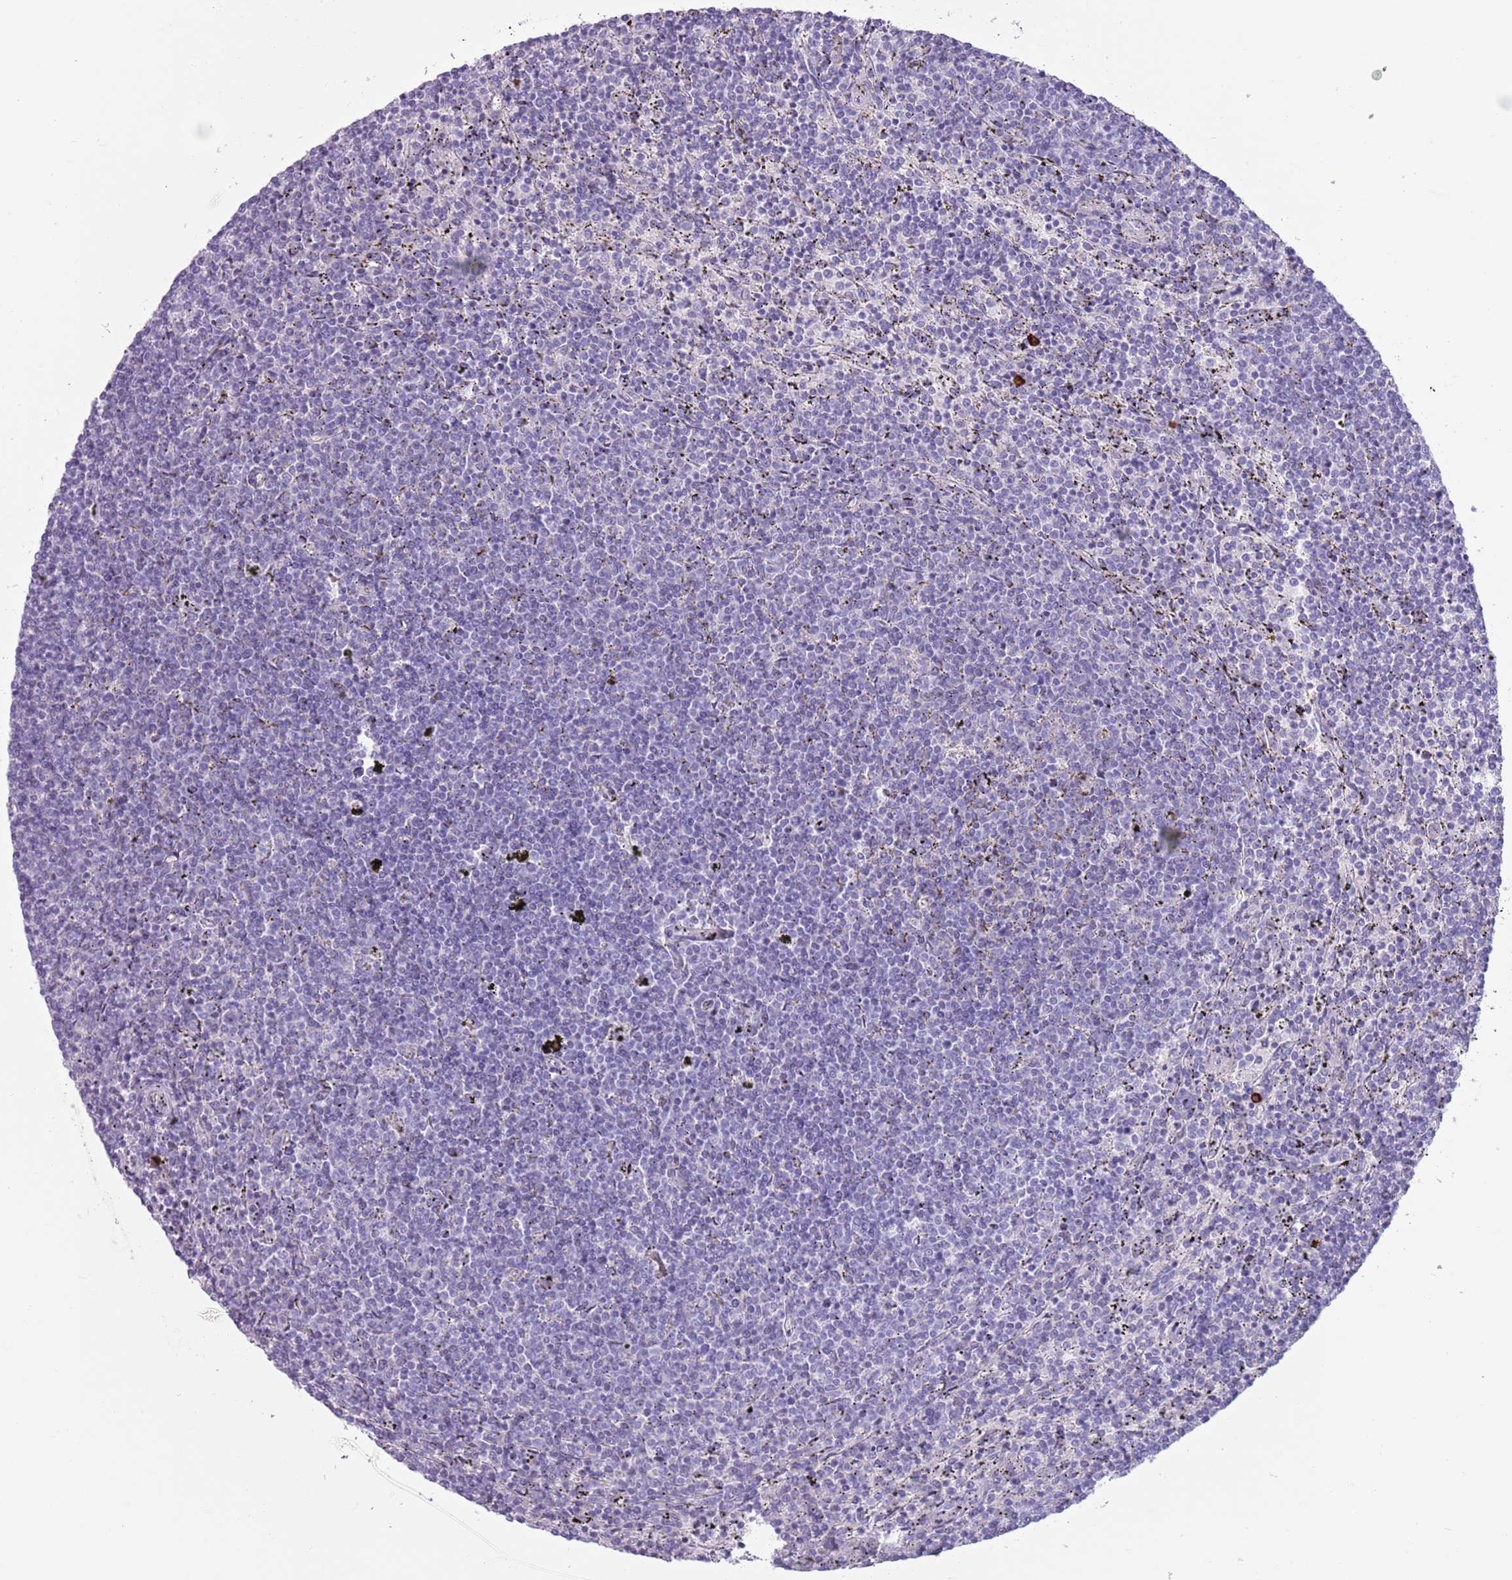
{"staining": {"intensity": "negative", "quantity": "none", "location": "none"}, "tissue": "lymphoma", "cell_type": "Tumor cells", "image_type": "cancer", "snomed": [{"axis": "morphology", "description": "Malignant lymphoma, non-Hodgkin's type, Low grade"}, {"axis": "topography", "description": "Spleen"}], "caption": "The photomicrograph exhibits no significant expression in tumor cells of malignant lymphoma, non-Hodgkin's type (low-grade). (Brightfield microscopy of DAB IHC at high magnification).", "gene": "LY6G5B", "patient": {"sex": "female", "age": 50}}